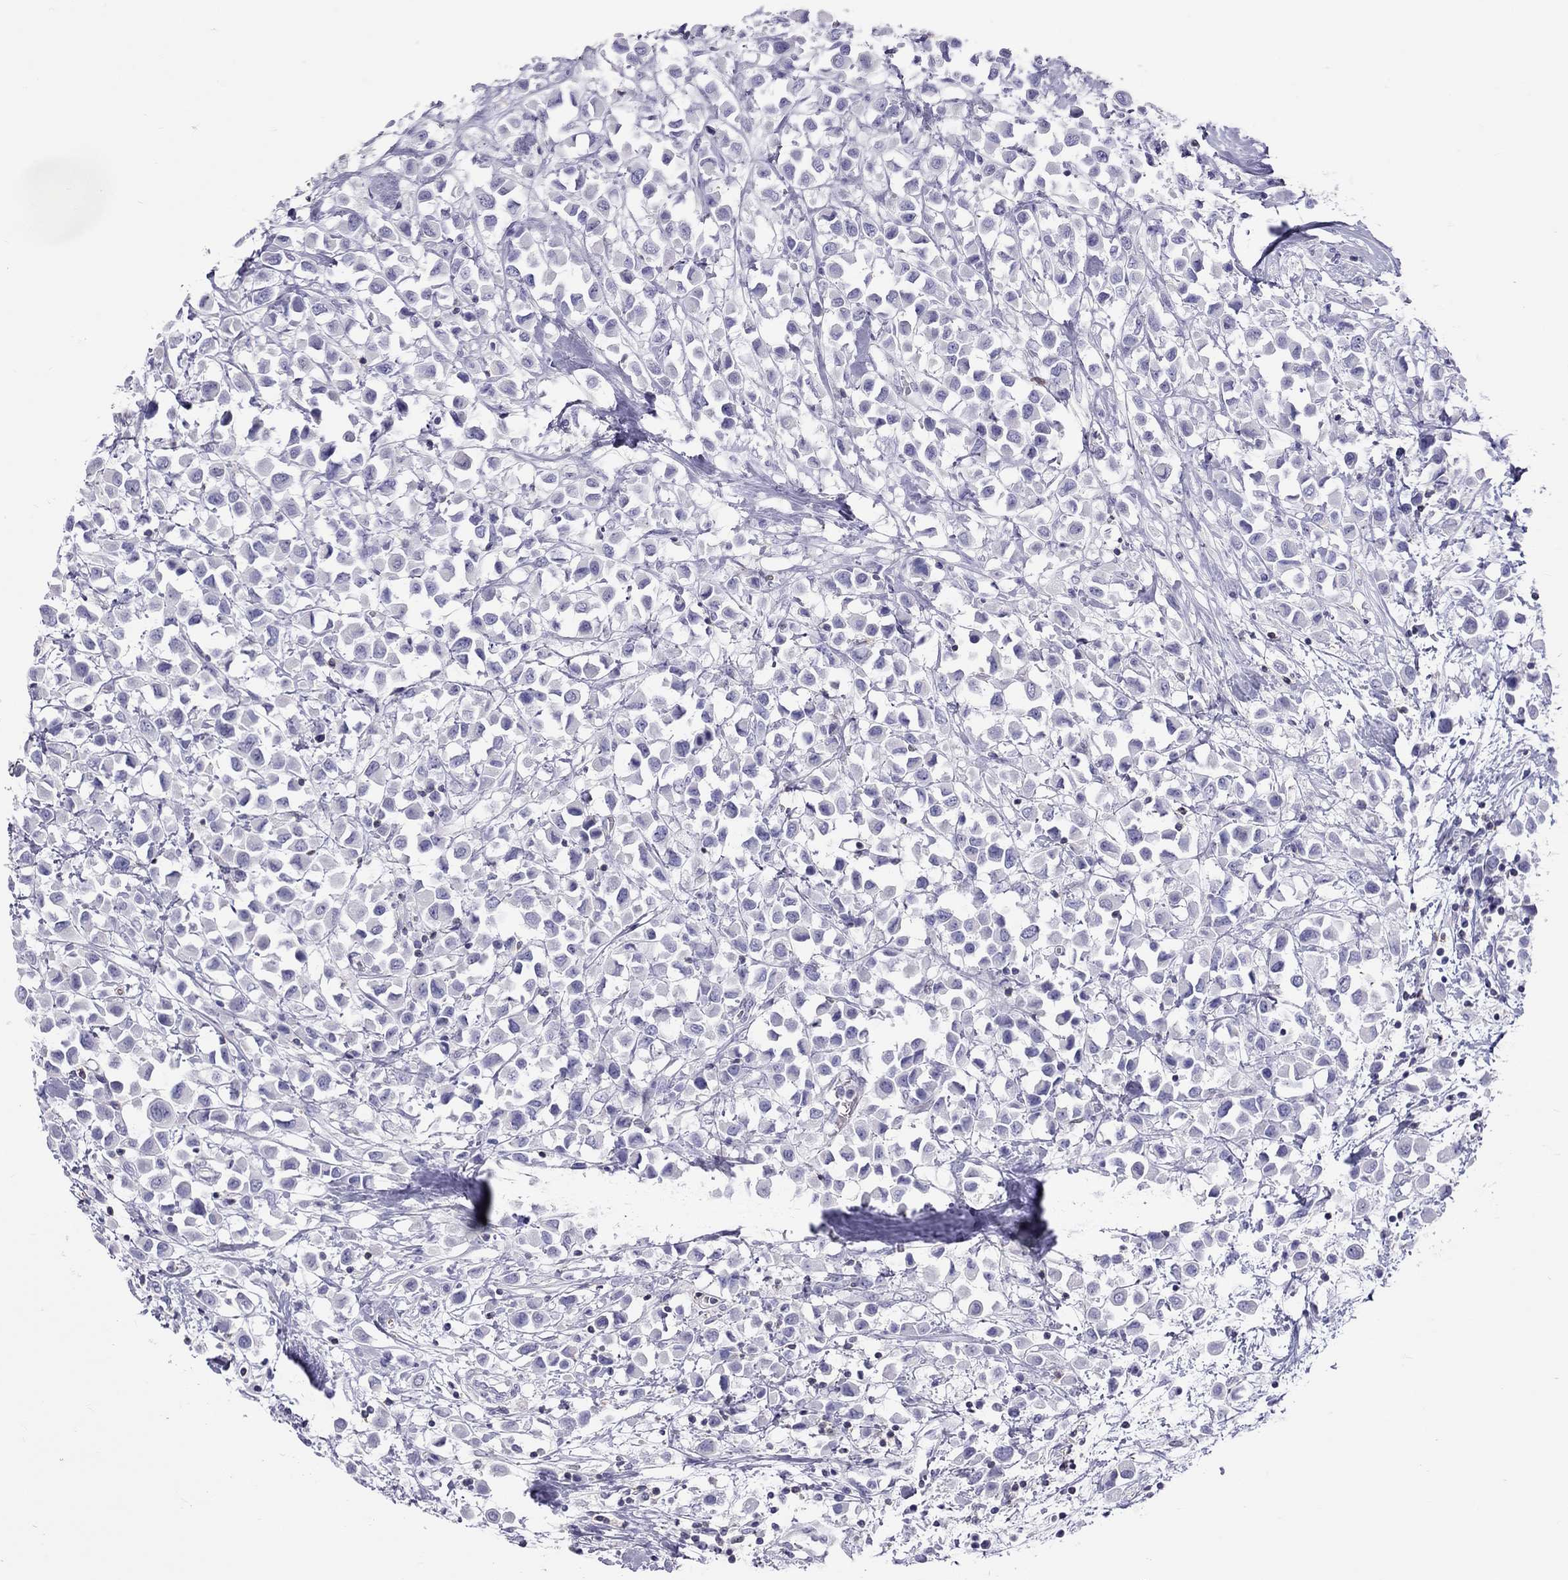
{"staining": {"intensity": "negative", "quantity": "none", "location": "none"}, "tissue": "breast cancer", "cell_type": "Tumor cells", "image_type": "cancer", "snomed": [{"axis": "morphology", "description": "Duct carcinoma"}, {"axis": "topography", "description": "Breast"}], "caption": "DAB (3,3'-diaminobenzidine) immunohistochemical staining of human invasive ductal carcinoma (breast) exhibits no significant staining in tumor cells.", "gene": "STAG3", "patient": {"sex": "female", "age": 61}}